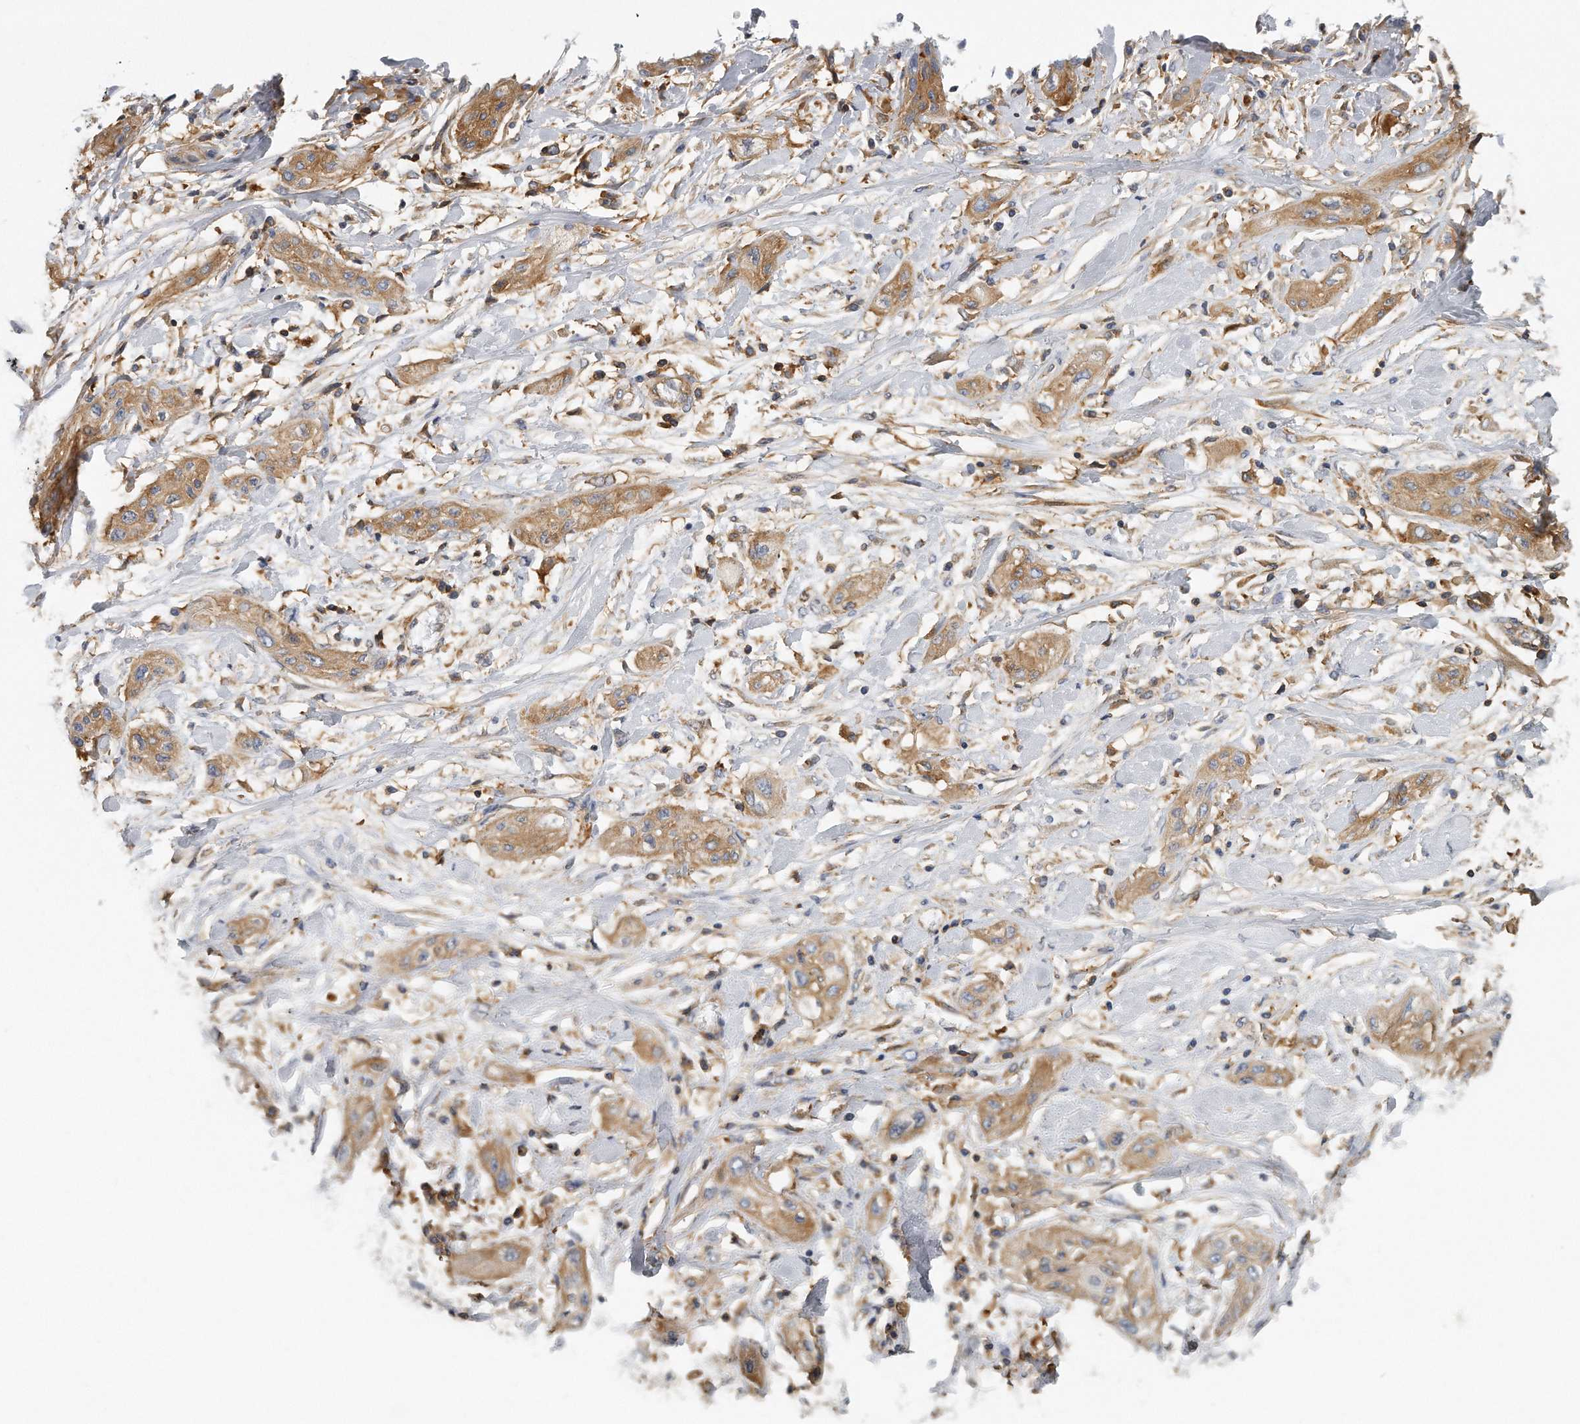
{"staining": {"intensity": "moderate", "quantity": ">75%", "location": "cytoplasmic/membranous"}, "tissue": "lung cancer", "cell_type": "Tumor cells", "image_type": "cancer", "snomed": [{"axis": "morphology", "description": "Squamous cell carcinoma, NOS"}, {"axis": "topography", "description": "Lung"}], "caption": "Protein analysis of lung squamous cell carcinoma tissue shows moderate cytoplasmic/membranous positivity in about >75% of tumor cells.", "gene": "EIF3I", "patient": {"sex": "female", "age": 47}}